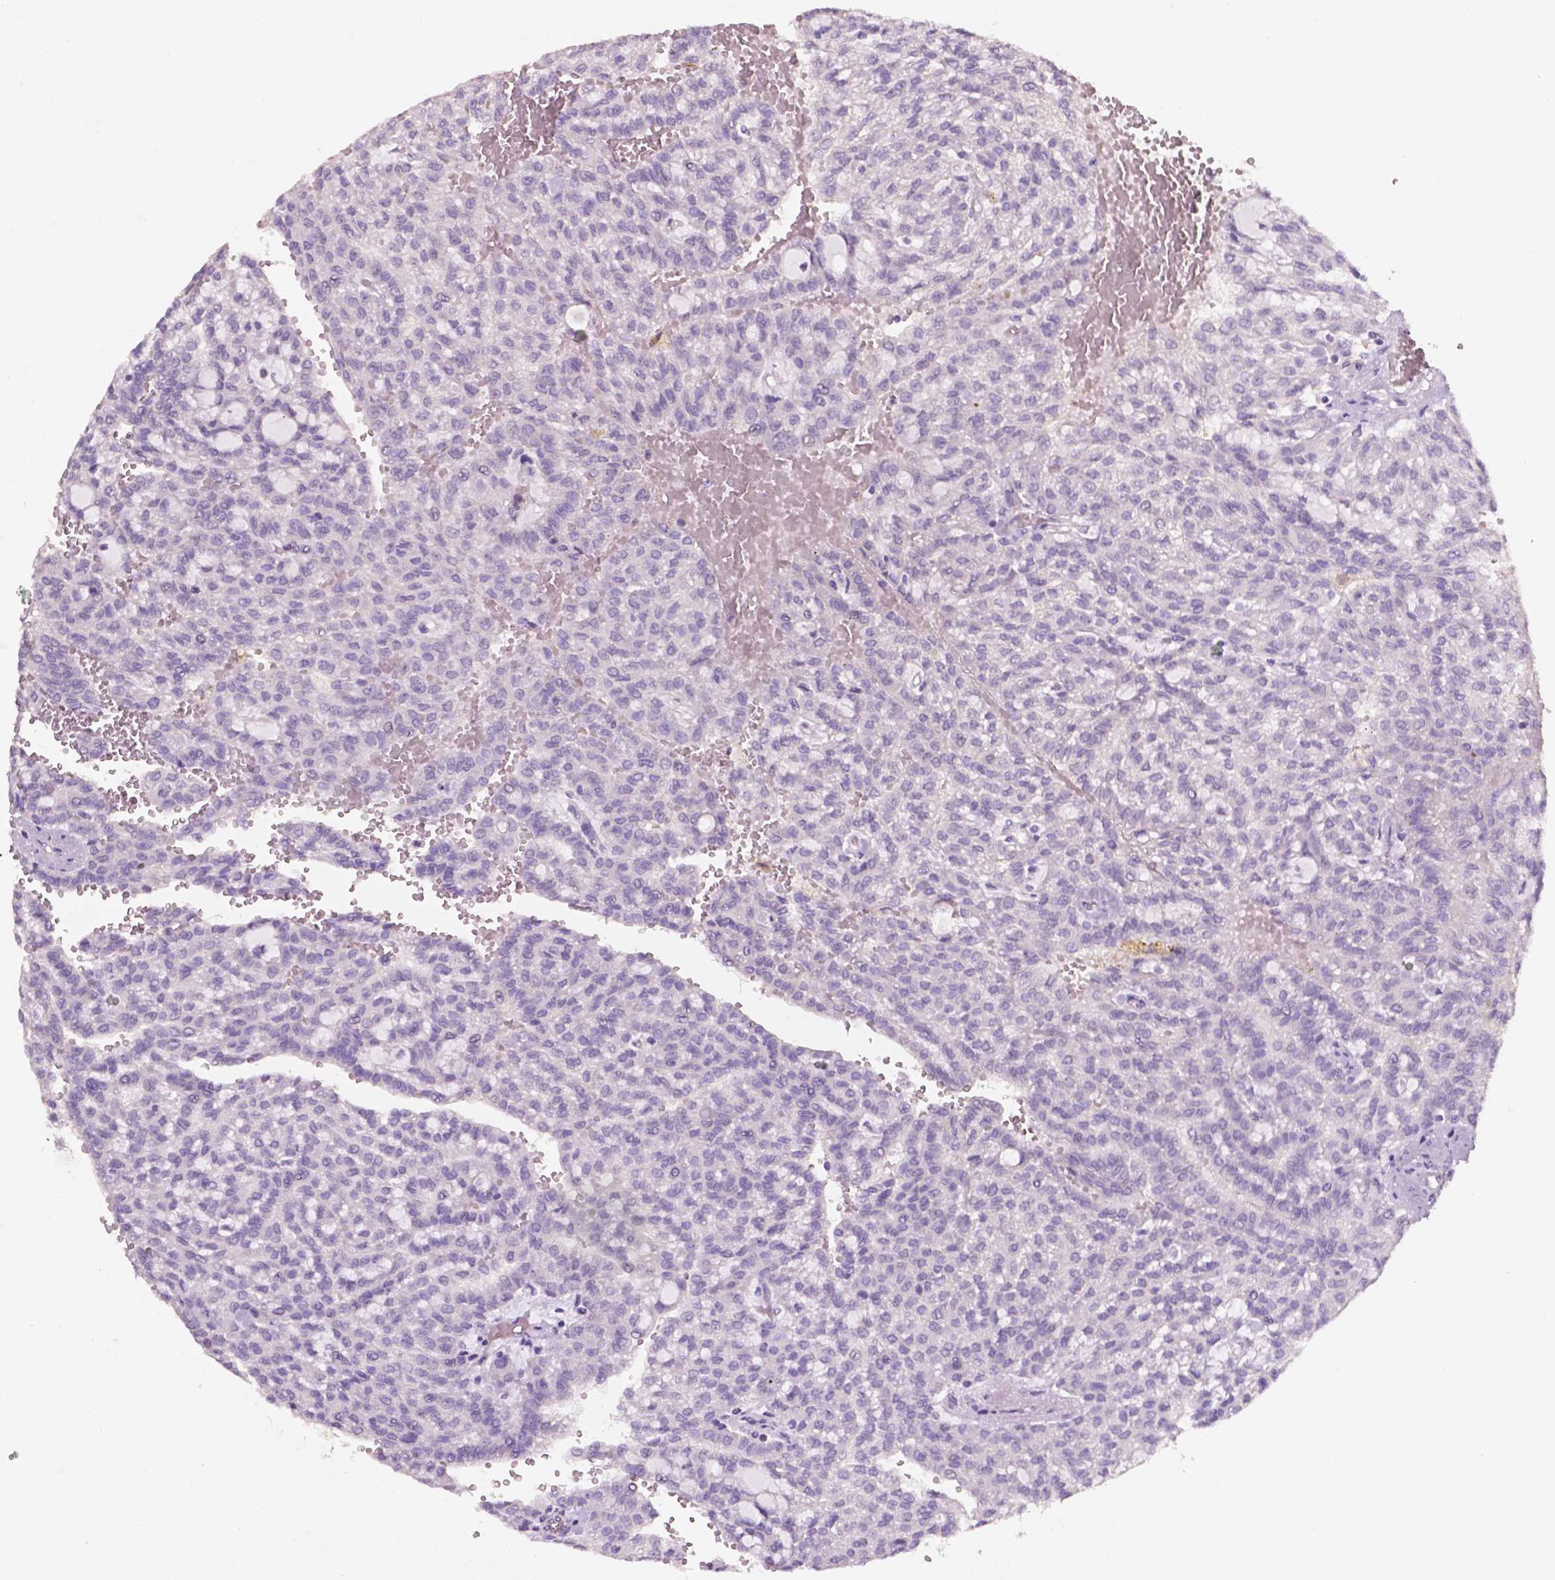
{"staining": {"intensity": "negative", "quantity": "none", "location": "none"}, "tissue": "renal cancer", "cell_type": "Tumor cells", "image_type": "cancer", "snomed": [{"axis": "morphology", "description": "Adenocarcinoma, NOS"}, {"axis": "topography", "description": "Kidney"}], "caption": "Immunohistochemistry (IHC) of human renal adenocarcinoma reveals no positivity in tumor cells.", "gene": "EGFR", "patient": {"sex": "male", "age": 63}}